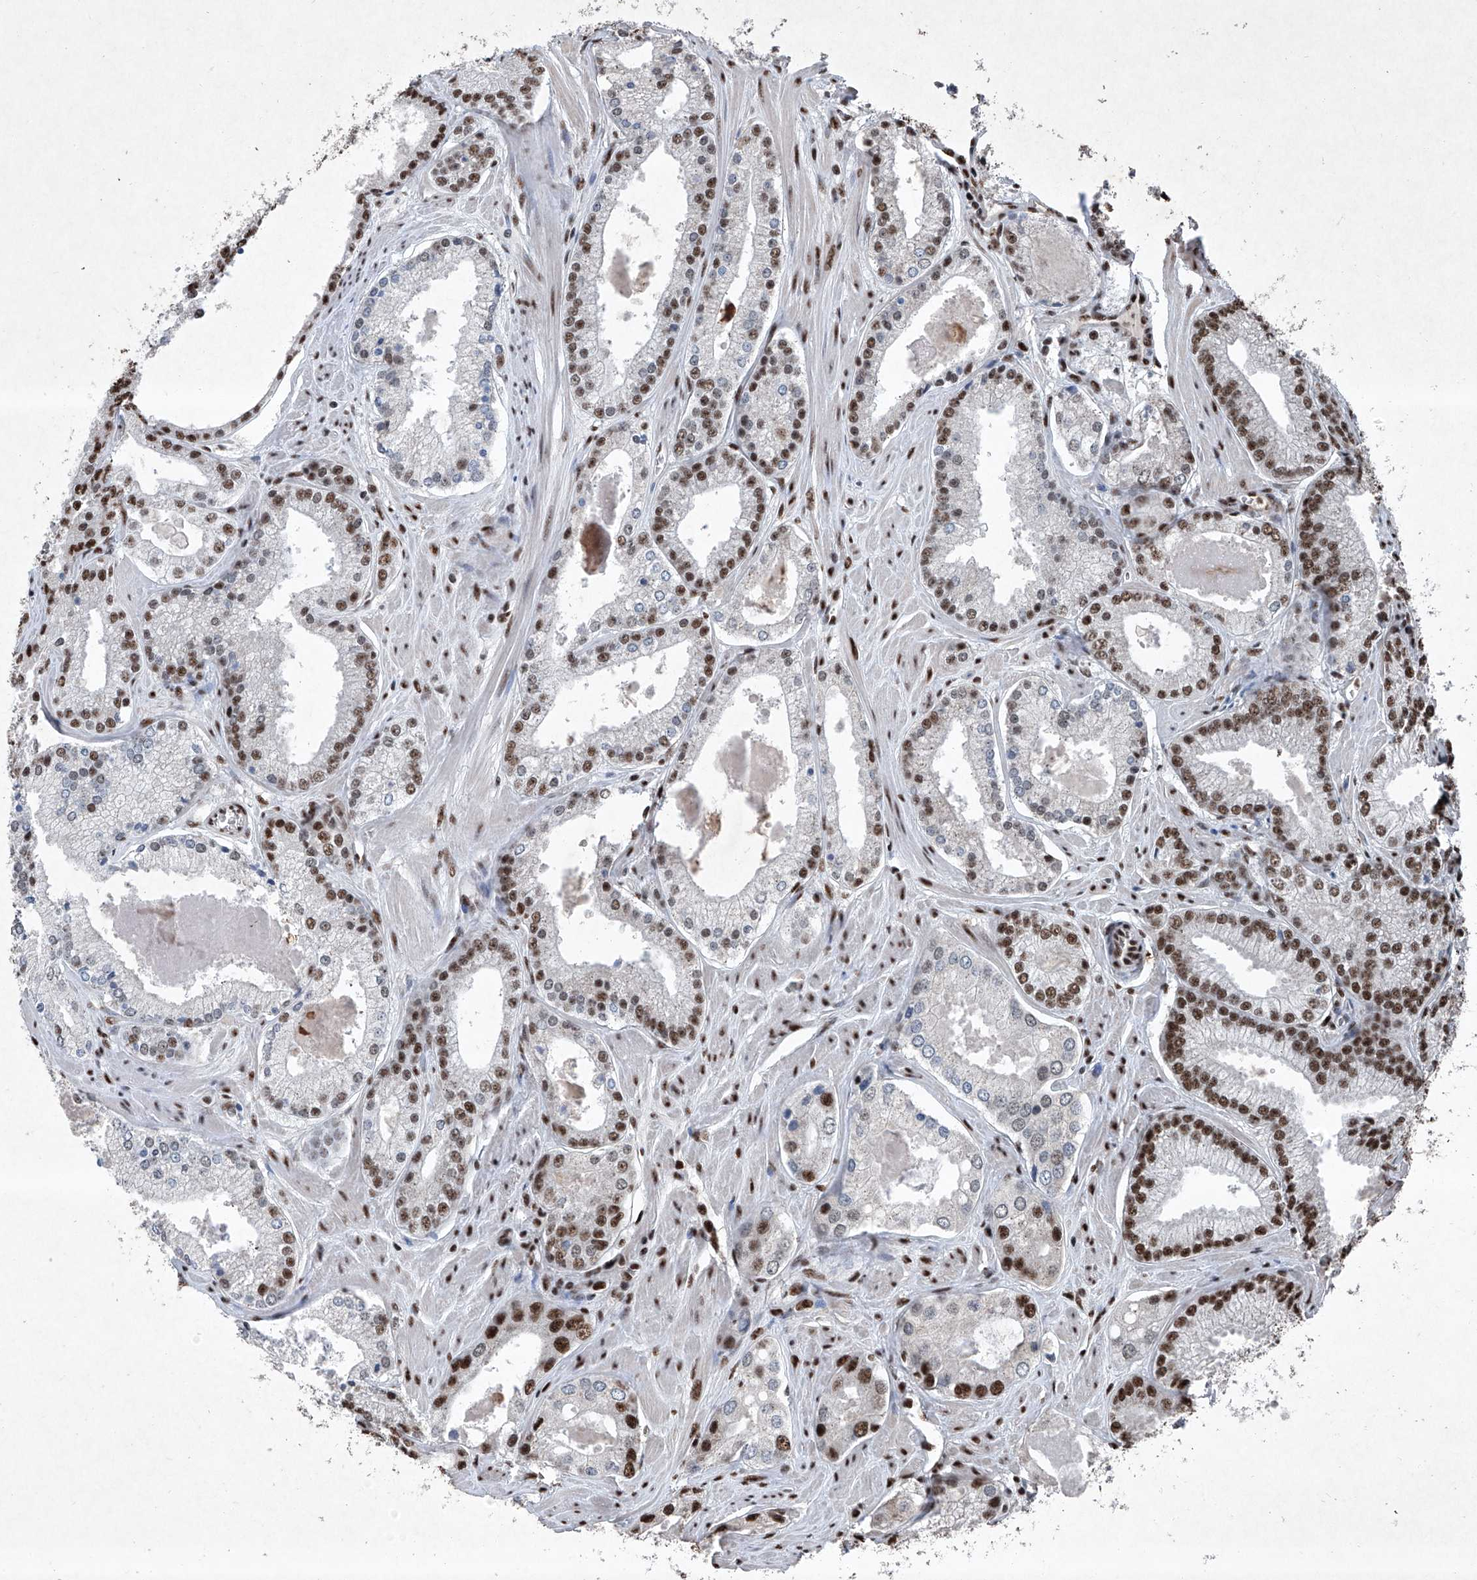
{"staining": {"intensity": "strong", "quantity": "25%-75%", "location": "nuclear"}, "tissue": "prostate cancer", "cell_type": "Tumor cells", "image_type": "cancer", "snomed": [{"axis": "morphology", "description": "Adenocarcinoma, Low grade"}, {"axis": "topography", "description": "Prostate"}], "caption": "Human adenocarcinoma (low-grade) (prostate) stained with a brown dye displays strong nuclear positive positivity in about 25%-75% of tumor cells.", "gene": "DDX39B", "patient": {"sex": "male", "age": 54}}